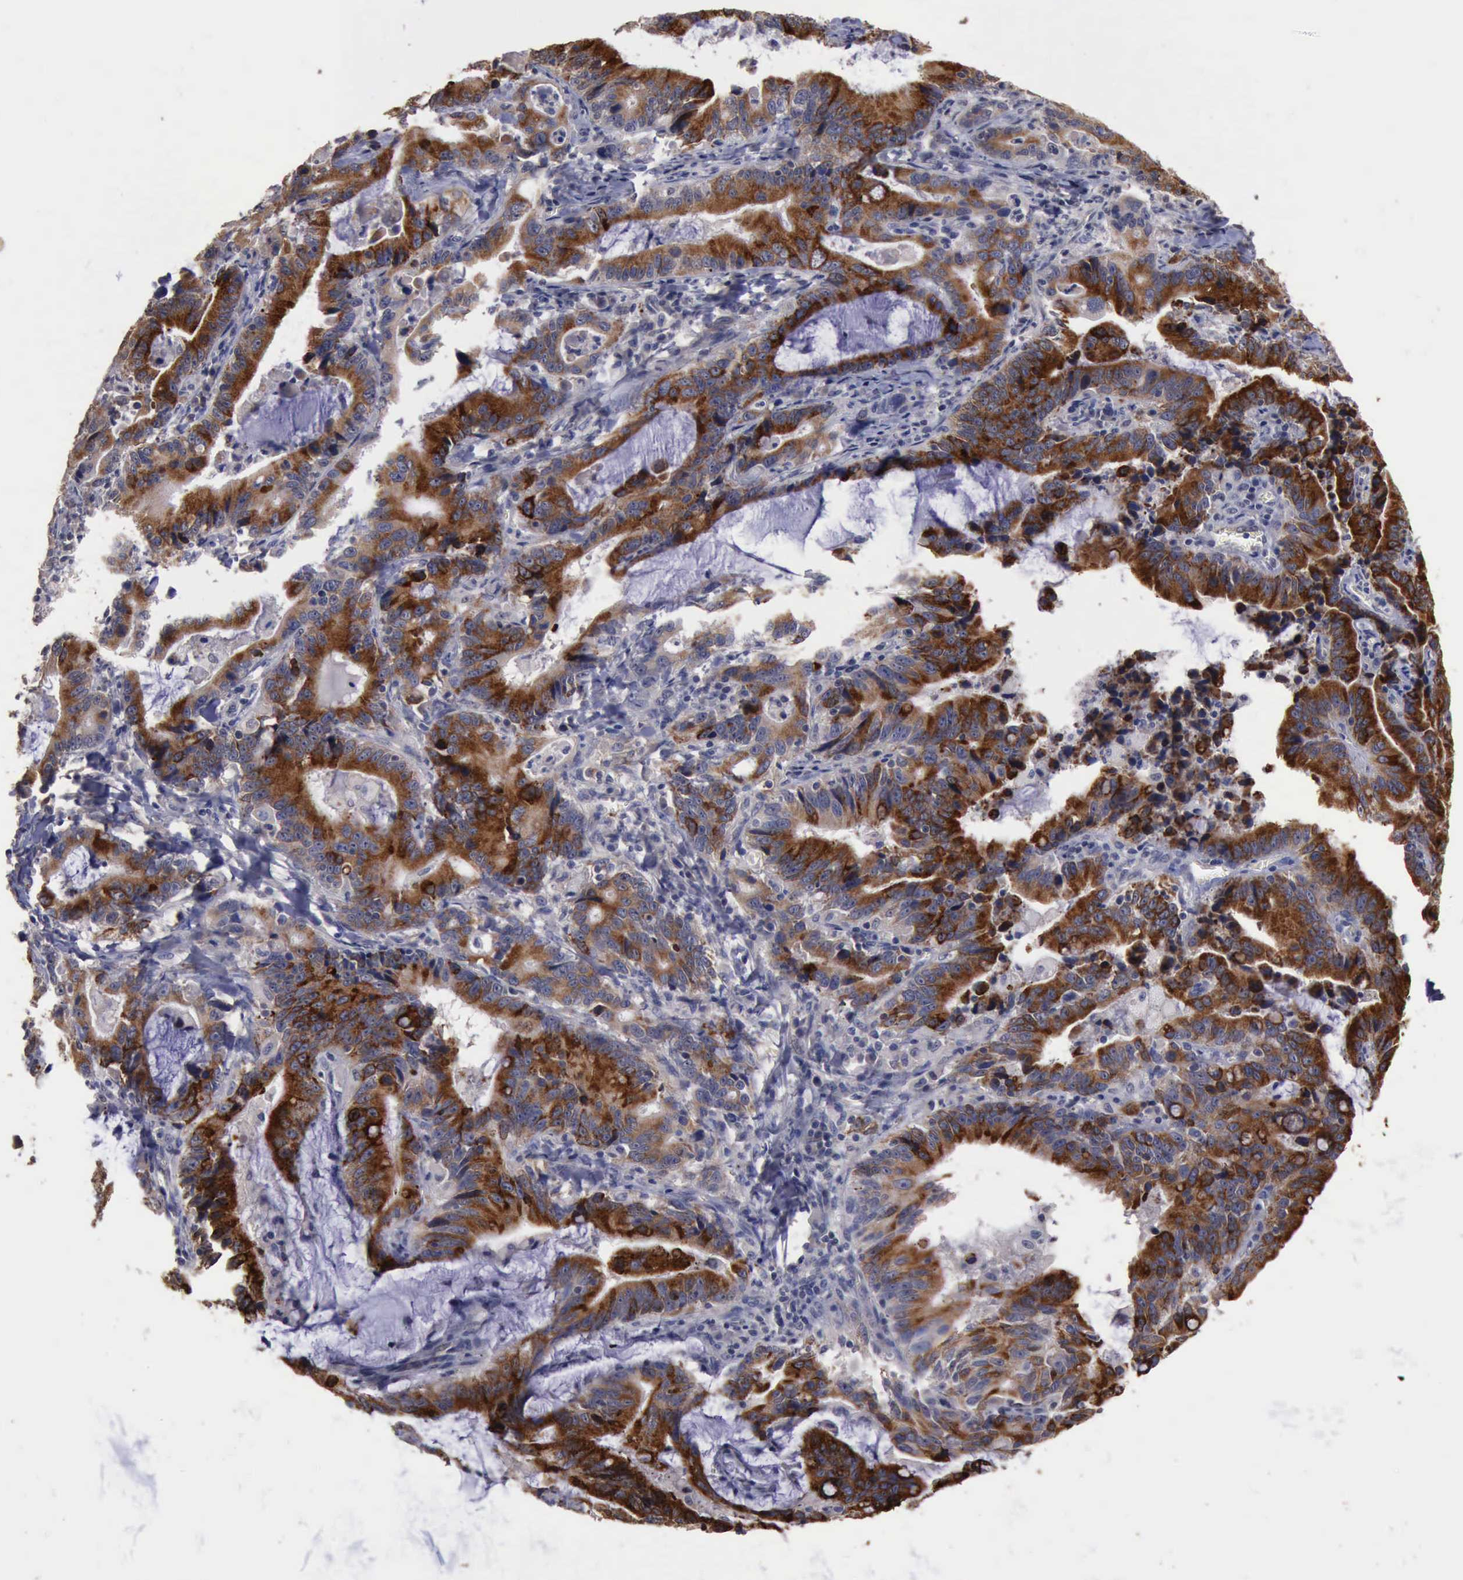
{"staining": {"intensity": "strong", "quantity": "25%-75%", "location": "cytoplasmic/membranous"}, "tissue": "stomach cancer", "cell_type": "Tumor cells", "image_type": "cancer", "snomed": [{"axis": "morphology", "description": "Adenocarcinoma, NOS"}, {"axis": "topography", "description": "Stomach, upper"}], "caption": "Protein expression analysis of stomach cancer (adenocarcinoma) displays strong cytoplasmic/membranous positivity in approximately 25%-75% of tumor cells.", "gene": "CRKL", "patient": {"sex": "male", "age": 63}}